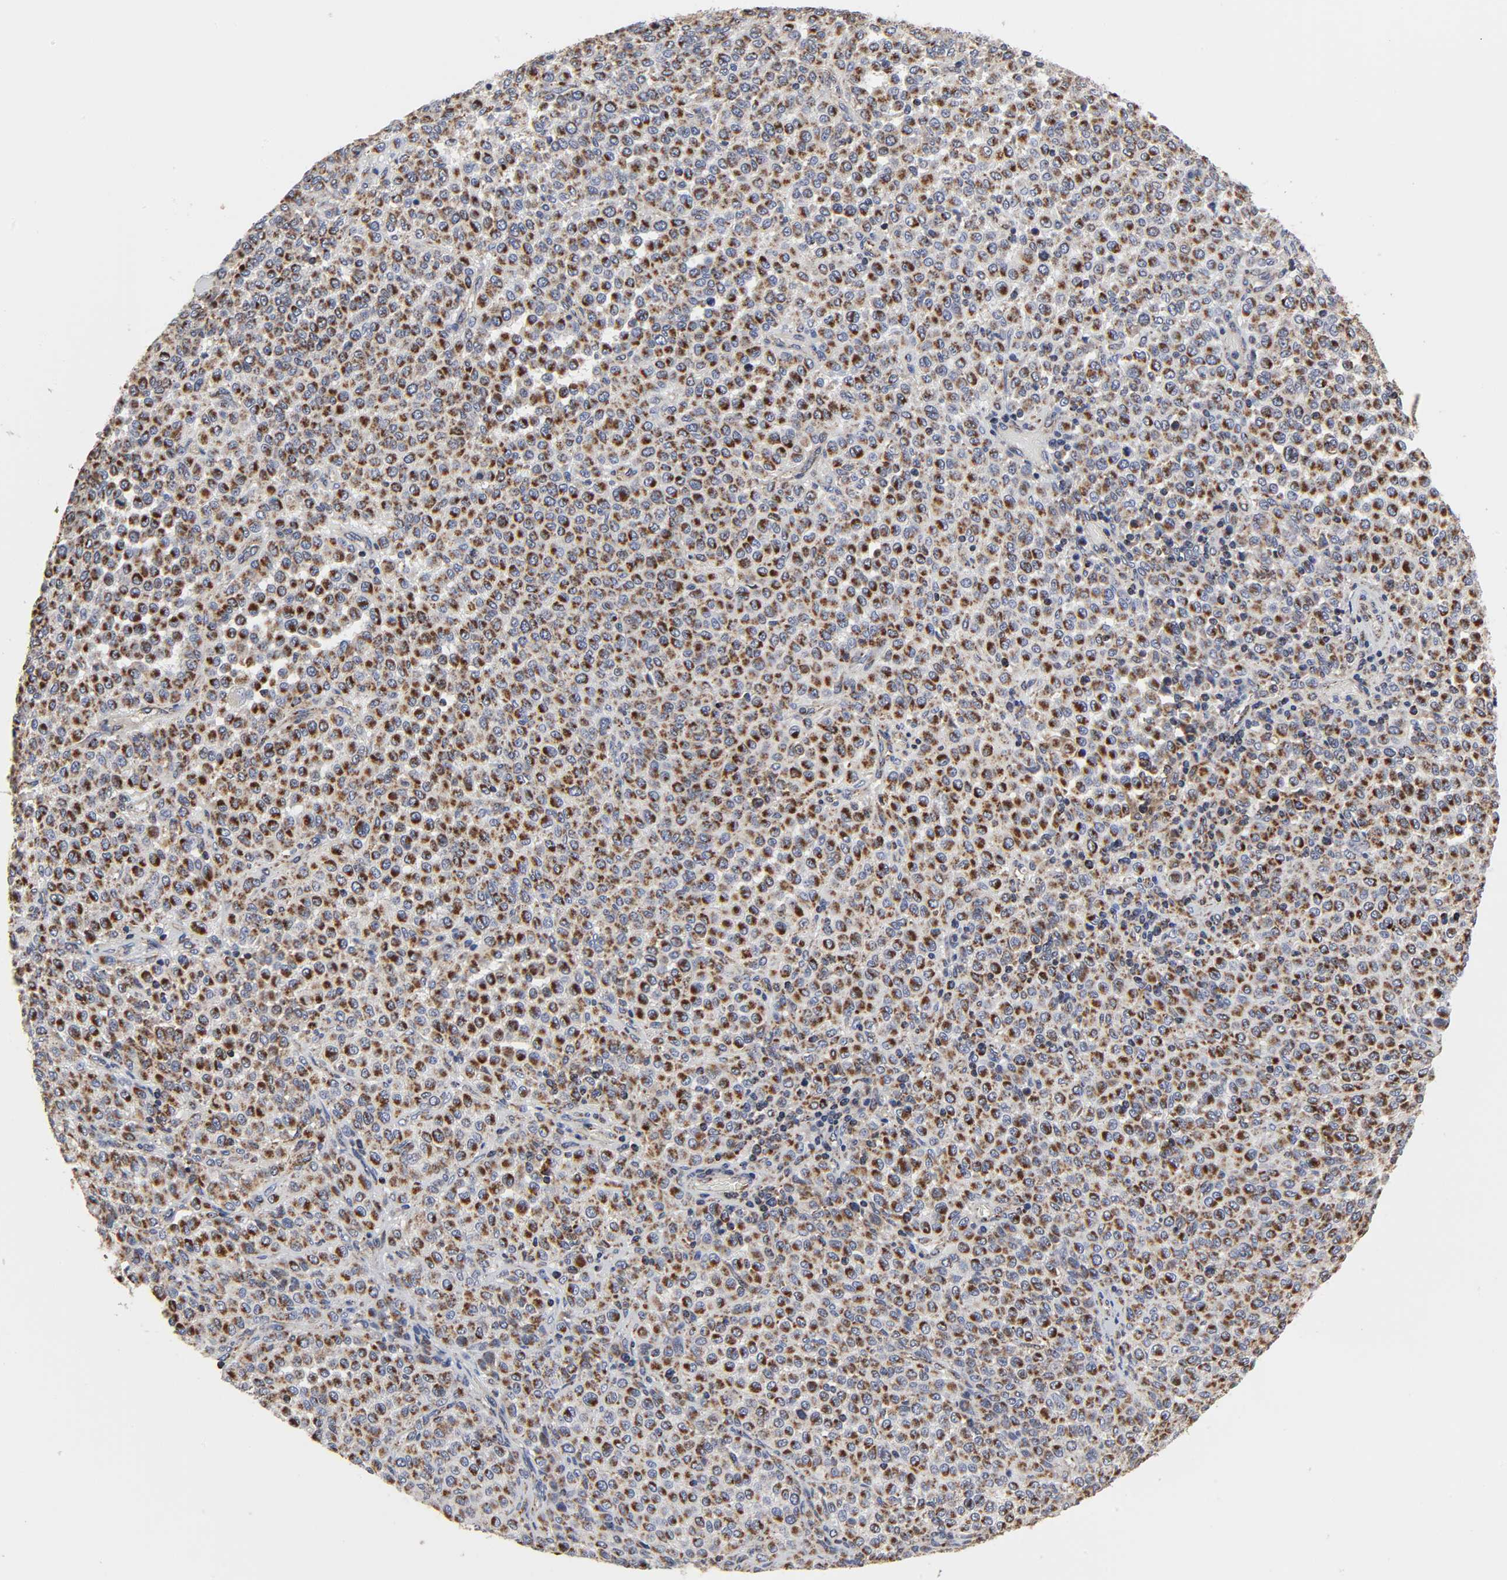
{"staining": {"intensity": "strong", "quantity": ">75%", "location": "cytoplasmic/membranous"}, "tissue": "melanoma", "cell_type": "Tumor cells", "image_type": "cancer", "snomed": [{"axis": "morphology", "description": "Malignant melanoma, Metastatic site"}, {"axis": "topography", "description": "Pancreas"}], "caption": "Immunohistochemical staining of melanoma displays strong cytoplasmic/membranous protein positivity in approximately >75% of tumor cells.", "gene": "COX6B1", "patient": {"sex": "female", "age": 30}}